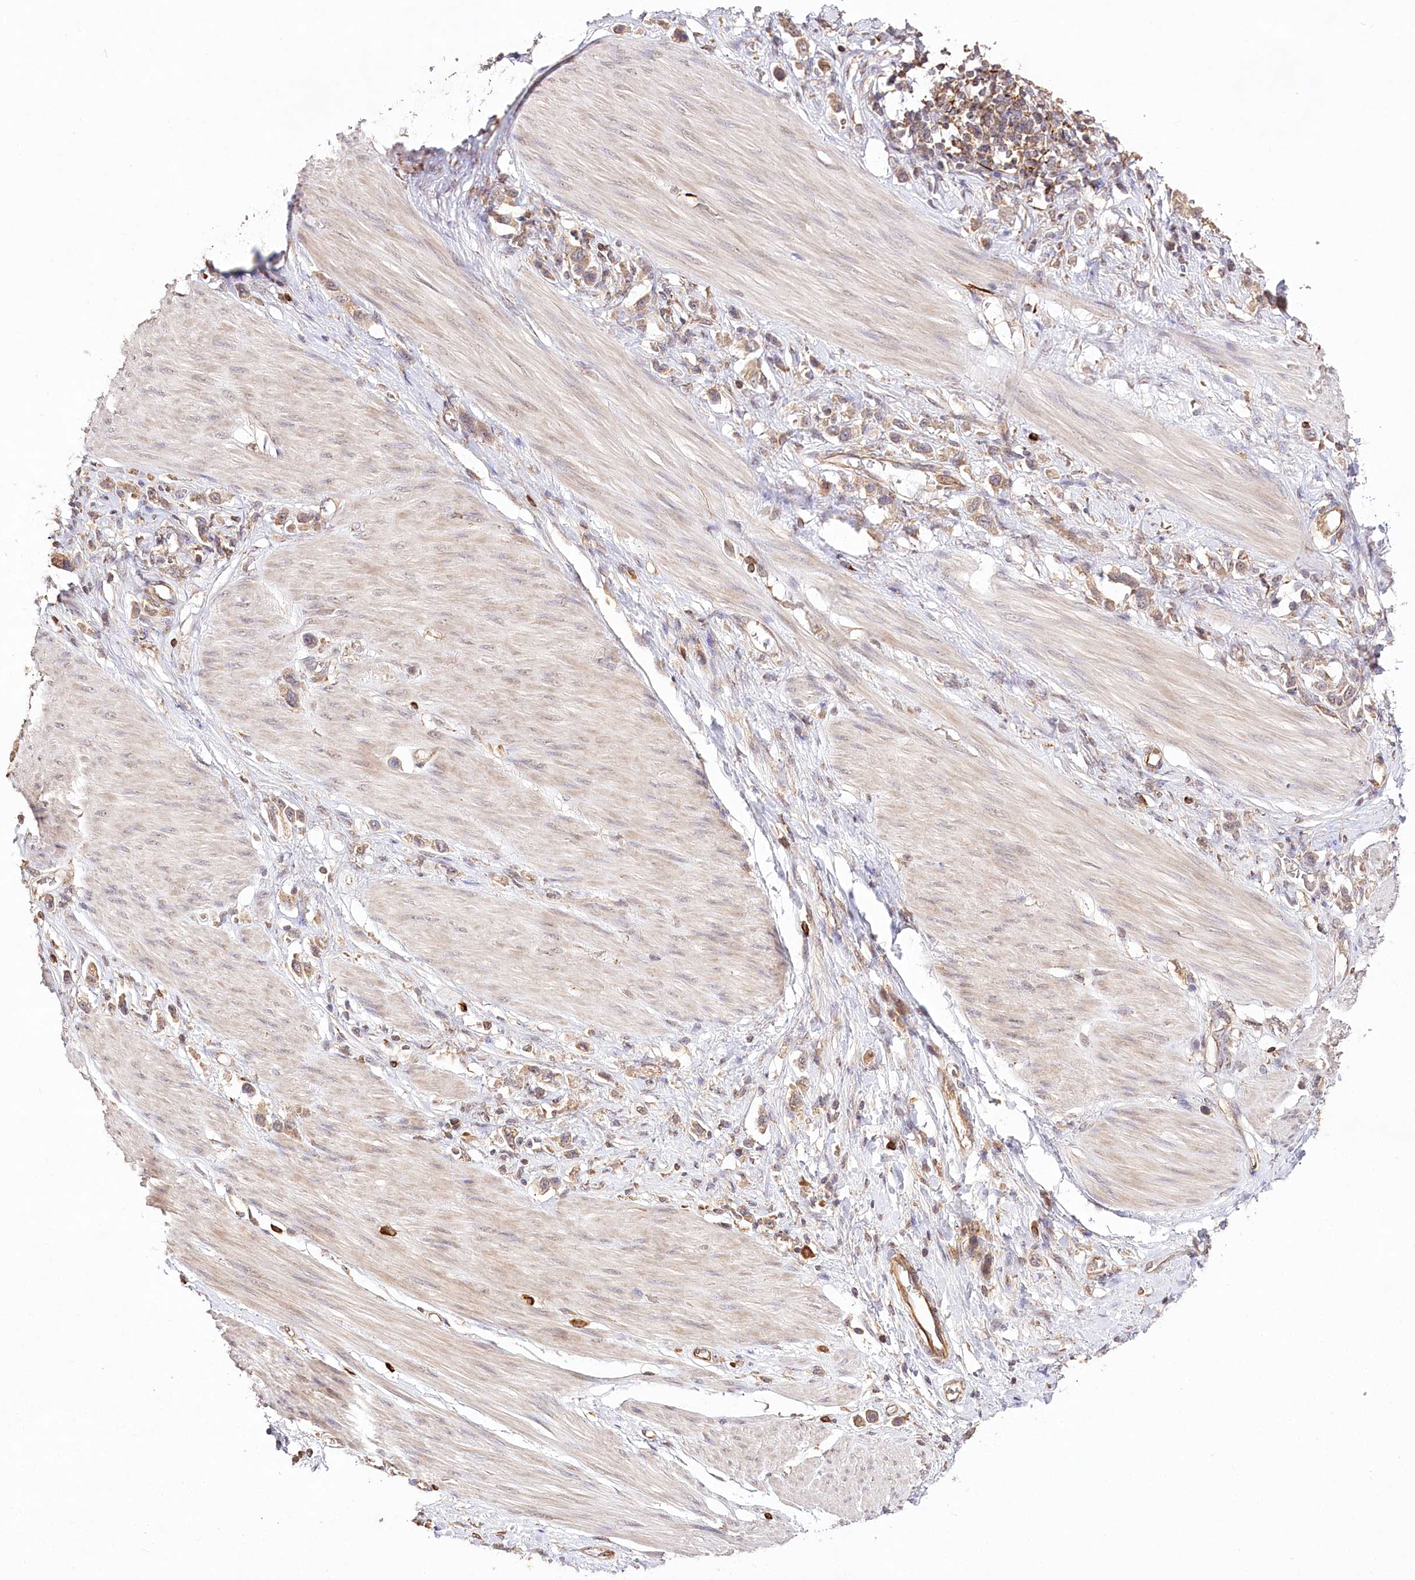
{"staining": {"intensity": "moderate", "quantity": ">75%", "location": "cytoplasmic/membranous"}, "tissue": "stomach cancer", "cell_type": "Tumor cells", "image_type": "cancer", "snomed": [{"axis": "morphology", "description": "Adenocarcinoma, NOS"}, {"axis": "topography", "description": "Stomach"}], "caption": "A micrograph showing moderate cytoplasmic/membranous expression in about >75% of tumor cells in adenocarcinoma (stomach), as visualized by brown immunohistochemical staining.", "gene": "DMXL1", "patient": {"sex": "female", "age": 65}}